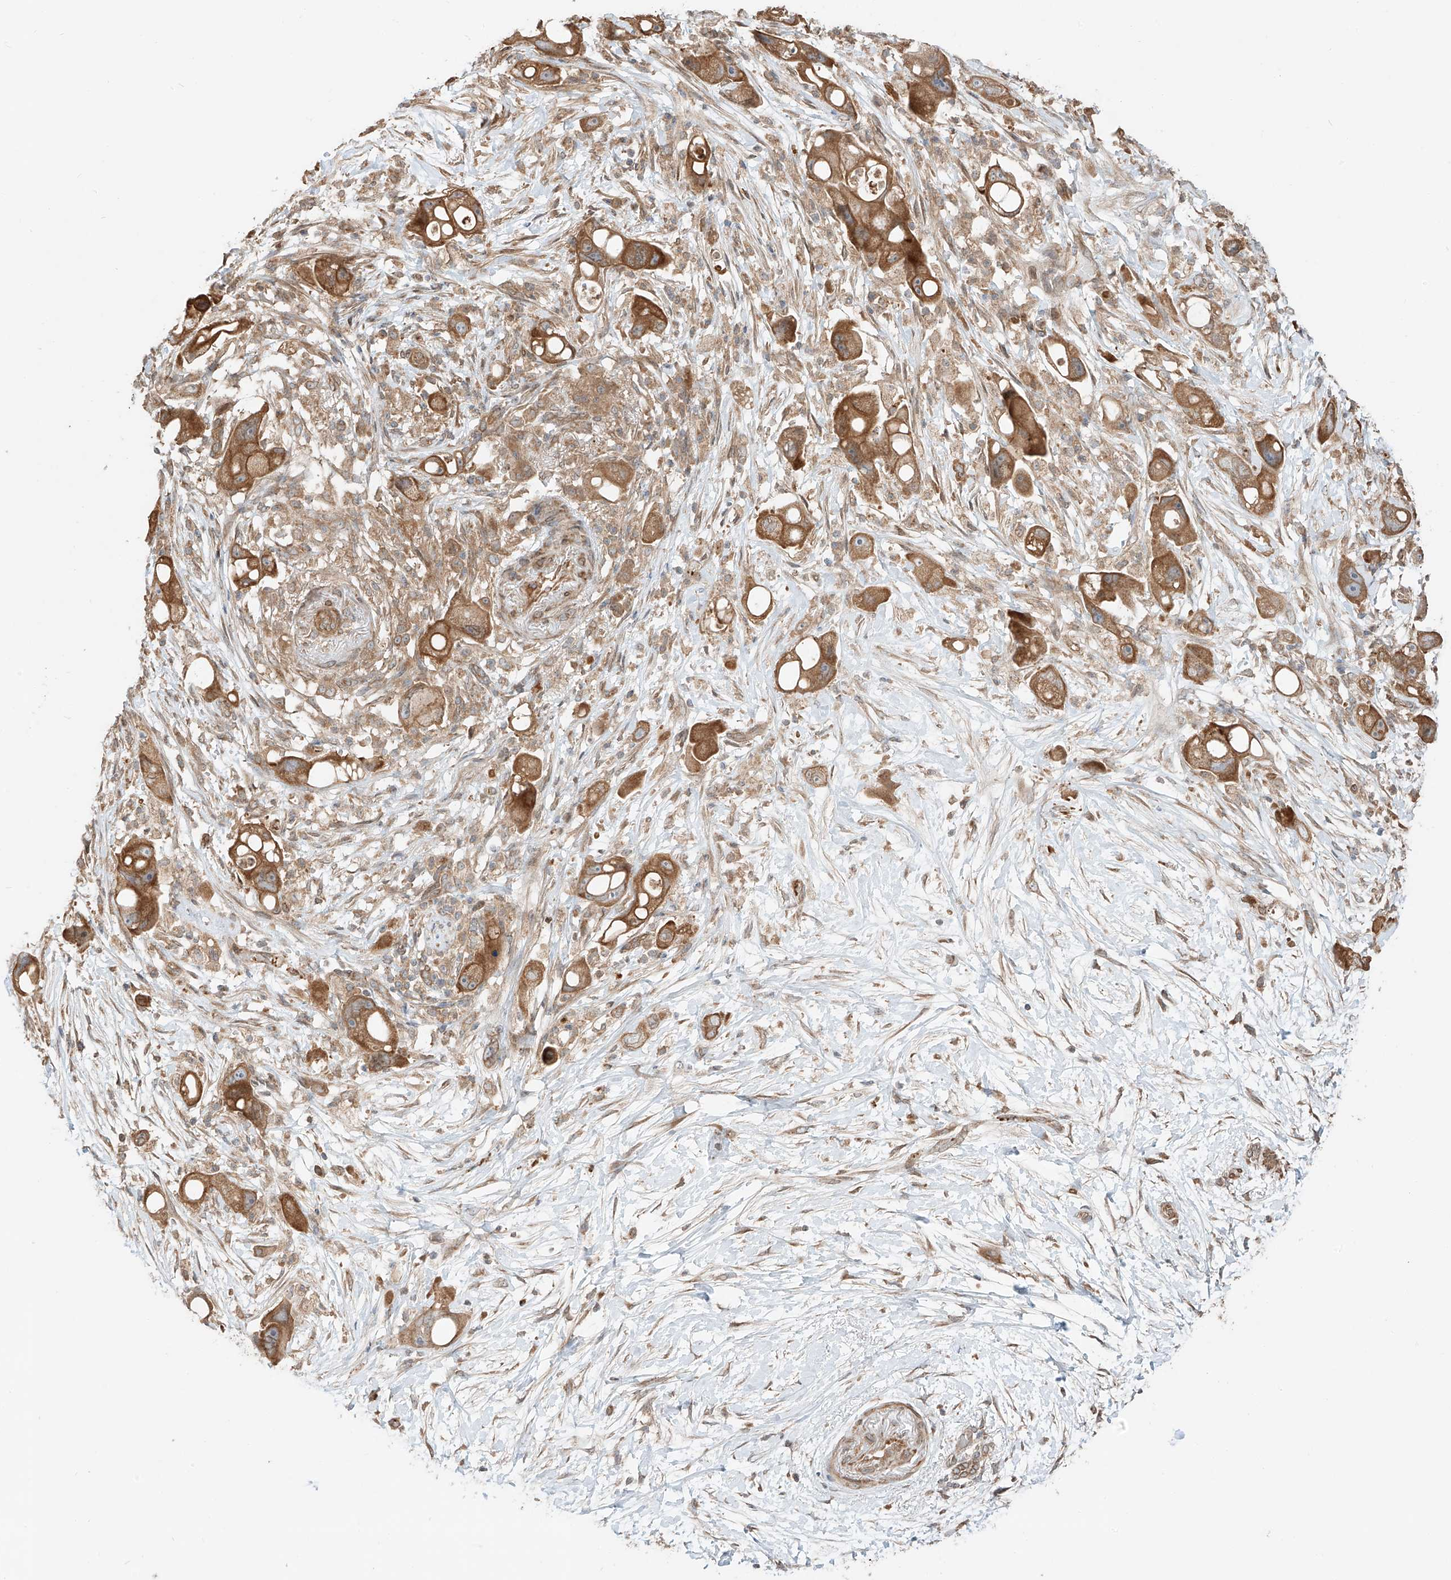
{"staining": {"intensity": "strong", "quantity": ">75%", "location": "cytoplasmic/membranous"}, "tissue": "pancreatic cancer", "cell_type": "Tumor cells", "image_type": "cancer", "snomed": [{"axis": "morphology", "description": "Normal tissue, NOS"}, {"axis": "morphology", "description": "Adenocarcinoma, NOS"}, {"axis": "topography", "description": "Pancreas"}], "caption": "Immunohistochemical staining of human pancreatic cancer shows high levels of strong cytoplasmic/membranous expression in approximately >75% of tumor cells.", "gene": "CEP162", "patient": {"sex": "female", "age": 68}}